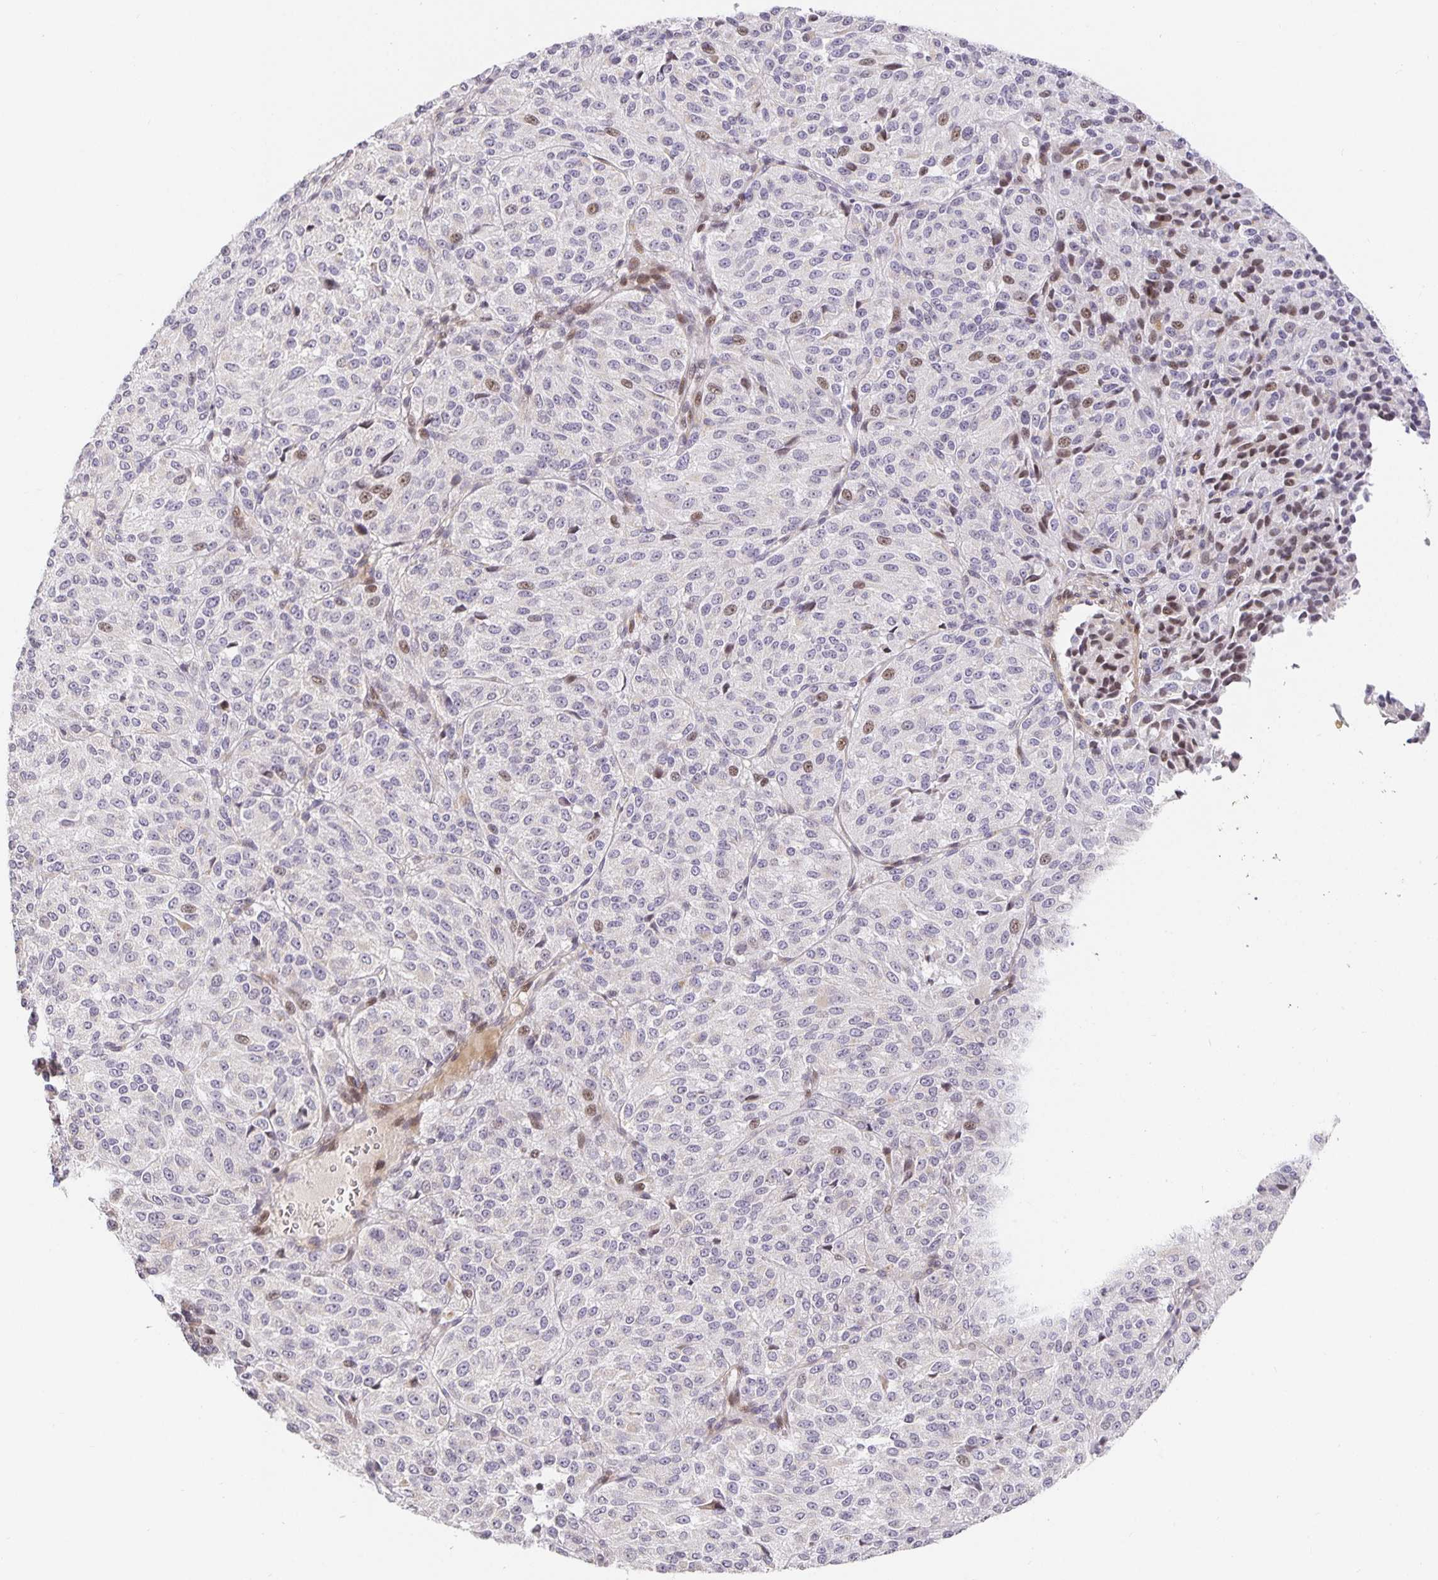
{"staining": {"intensity": "moderate", "quantity": "<25%", "location": "nuclear"}, "tissue": "melanoma", "cell_type": "Tumor cells", "image_type": "cancer", "snomed": [{"axis": "morphology", "description": "Malignant melanoma, Metastatic site"}, {"axis": "topography", "description": "Brain"}], "caption": "Approximately <25% of tumor cells in human malignant melanoma (metastatic site) display moderate nuclear protein expression as visualized by brown immunohistochemical staining.", "gene": "TJP3", "patient": {"sex": "female", "age": 56}}